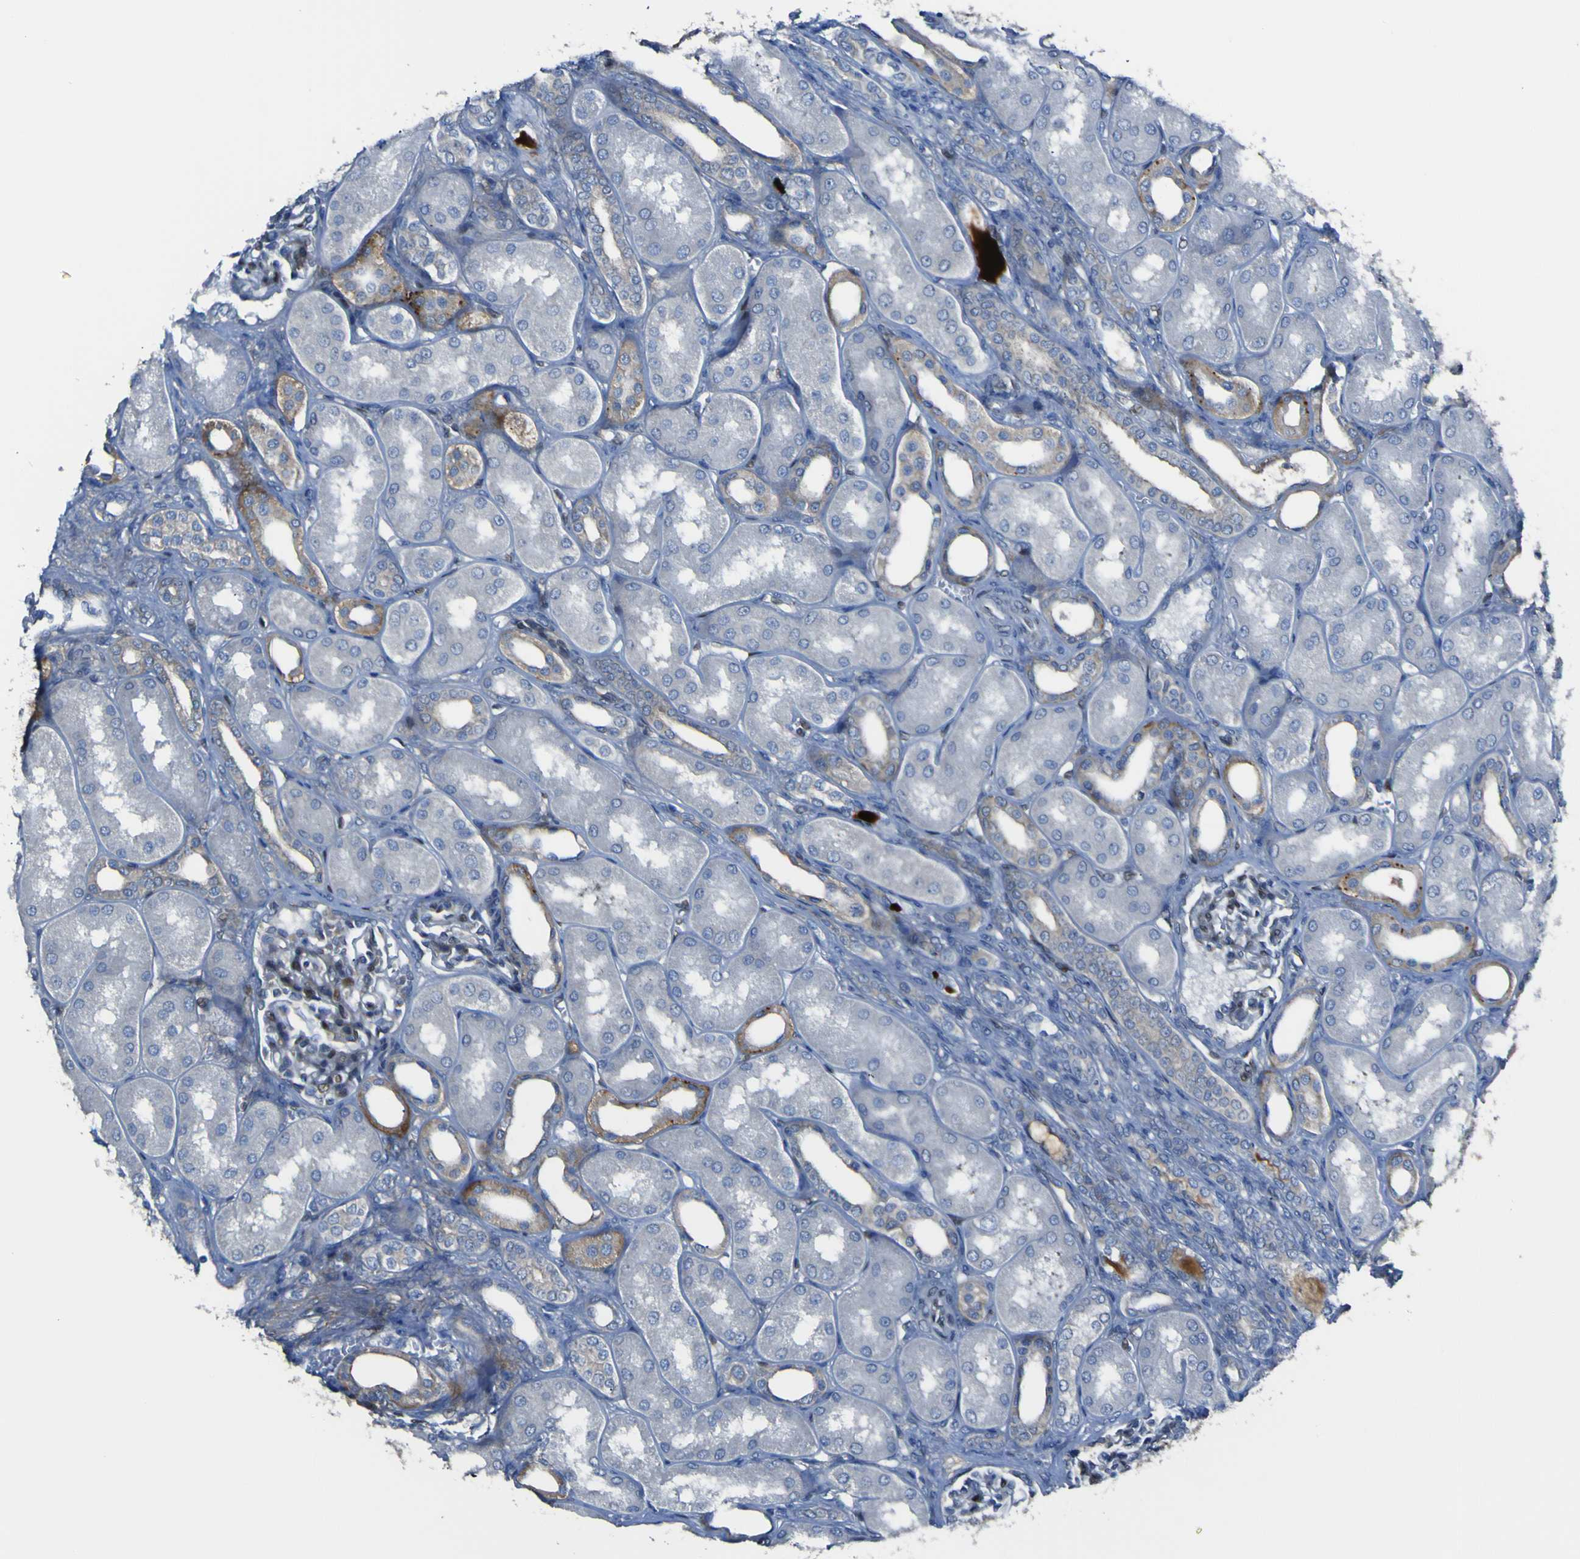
{"staining": {"intensity": "moderate", "quantity": "25%-75%", "location": "cytoplasmic/membranous,nuclear"}, "tissue": "kidney", "cell_type": "Cells in glomeruli", "image_type": "normal", "snomed": [{"axis": "morphology", "description": "Normal tissue, NOS"}, {"axis": "topography", "description": "Kidney"}], "caption": "A high-resolution histopathology image shows immunohistochemistry staining of benign kidney, which reveals moderate cytoplasmic/membranous,nuclear expression in about 25%-75% of cells in glomeruli.", "gene": "LRRN1", "patient": {"sex": "male", "age": 7}}